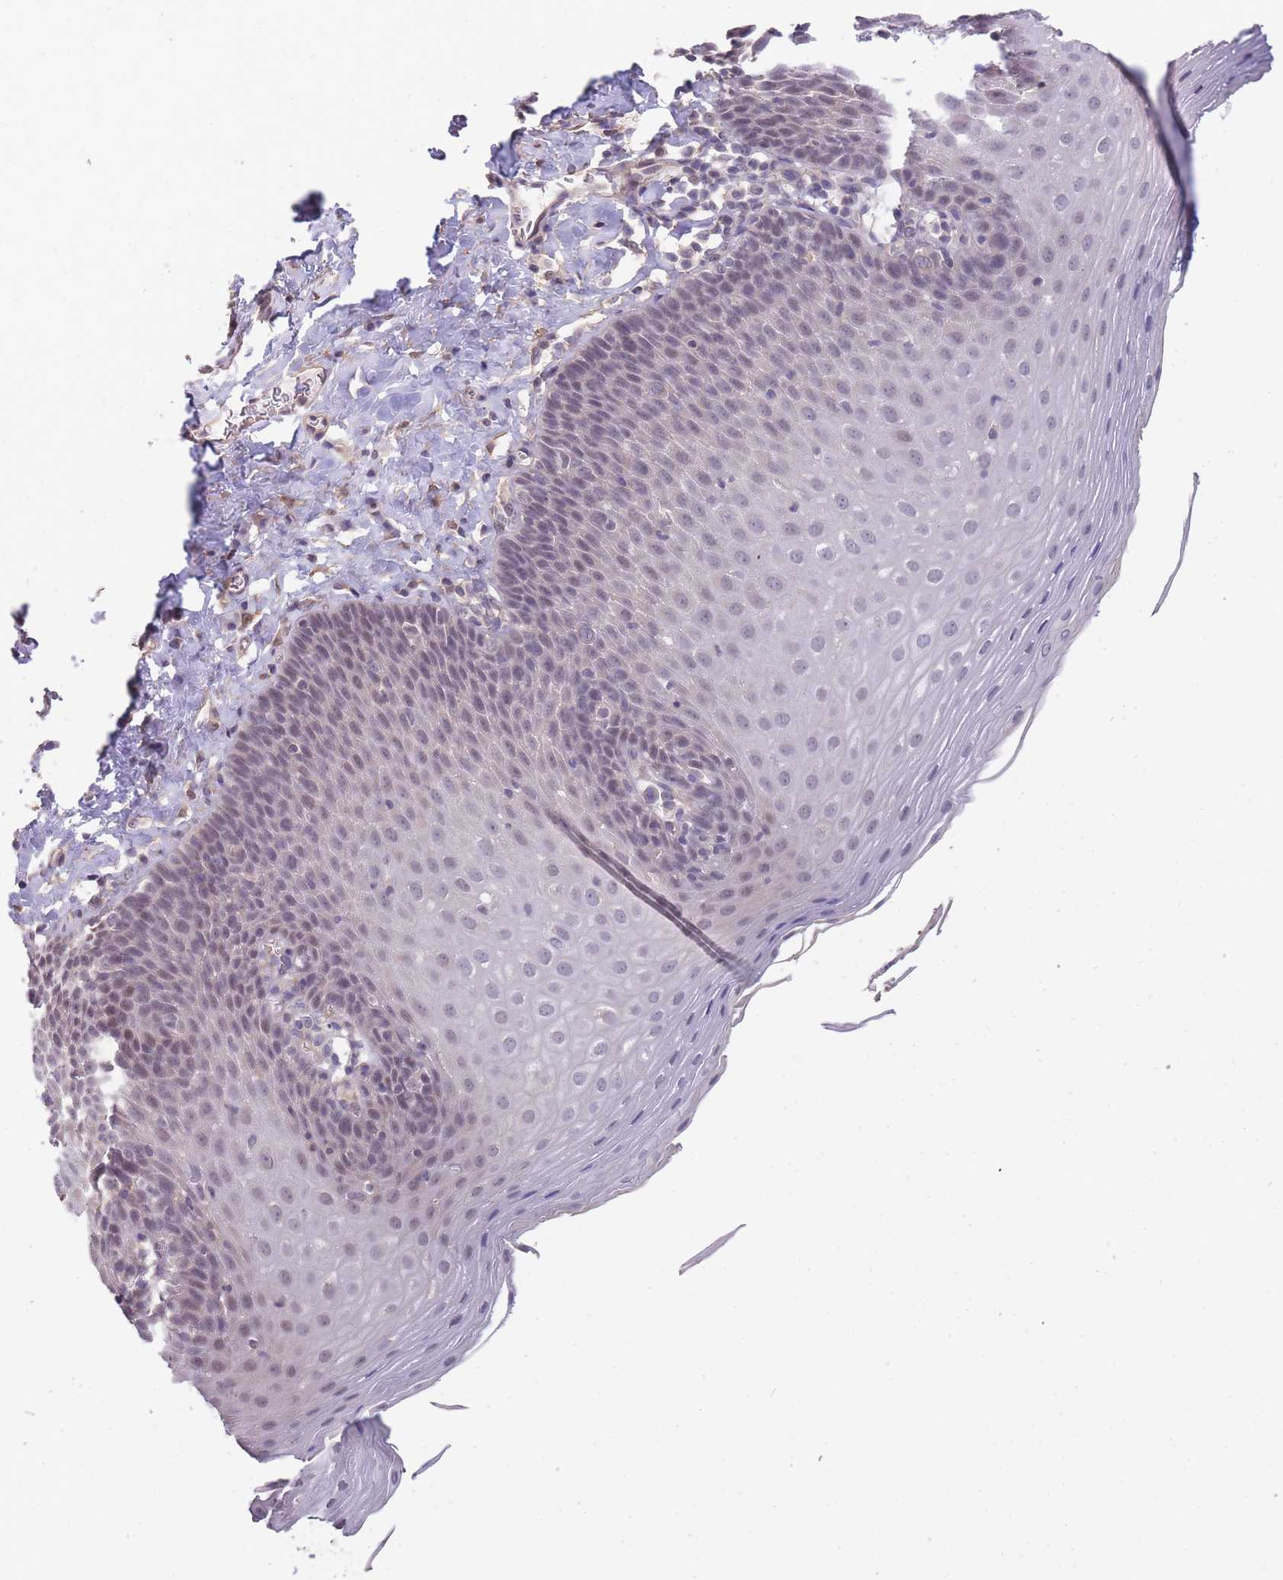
{"staining": {"intensity": "weak", "quantity": "25%-75%", "location": "nuclear"}, "tissue": "esophagus", "cell_type": "Squamous epithelial cells", "image_type": "normal", "snomed": [{"axis": "morphology", "description": "Normal tissue, NOS"}, {"axis": "topography", "description": "Esophagus"}], "caption": "Human esophagus stained with a protein marker reveals weak staining in squamous epithelial cells.", "gene": "SMC6", "patient": {"sex": "female", "age": 61}}